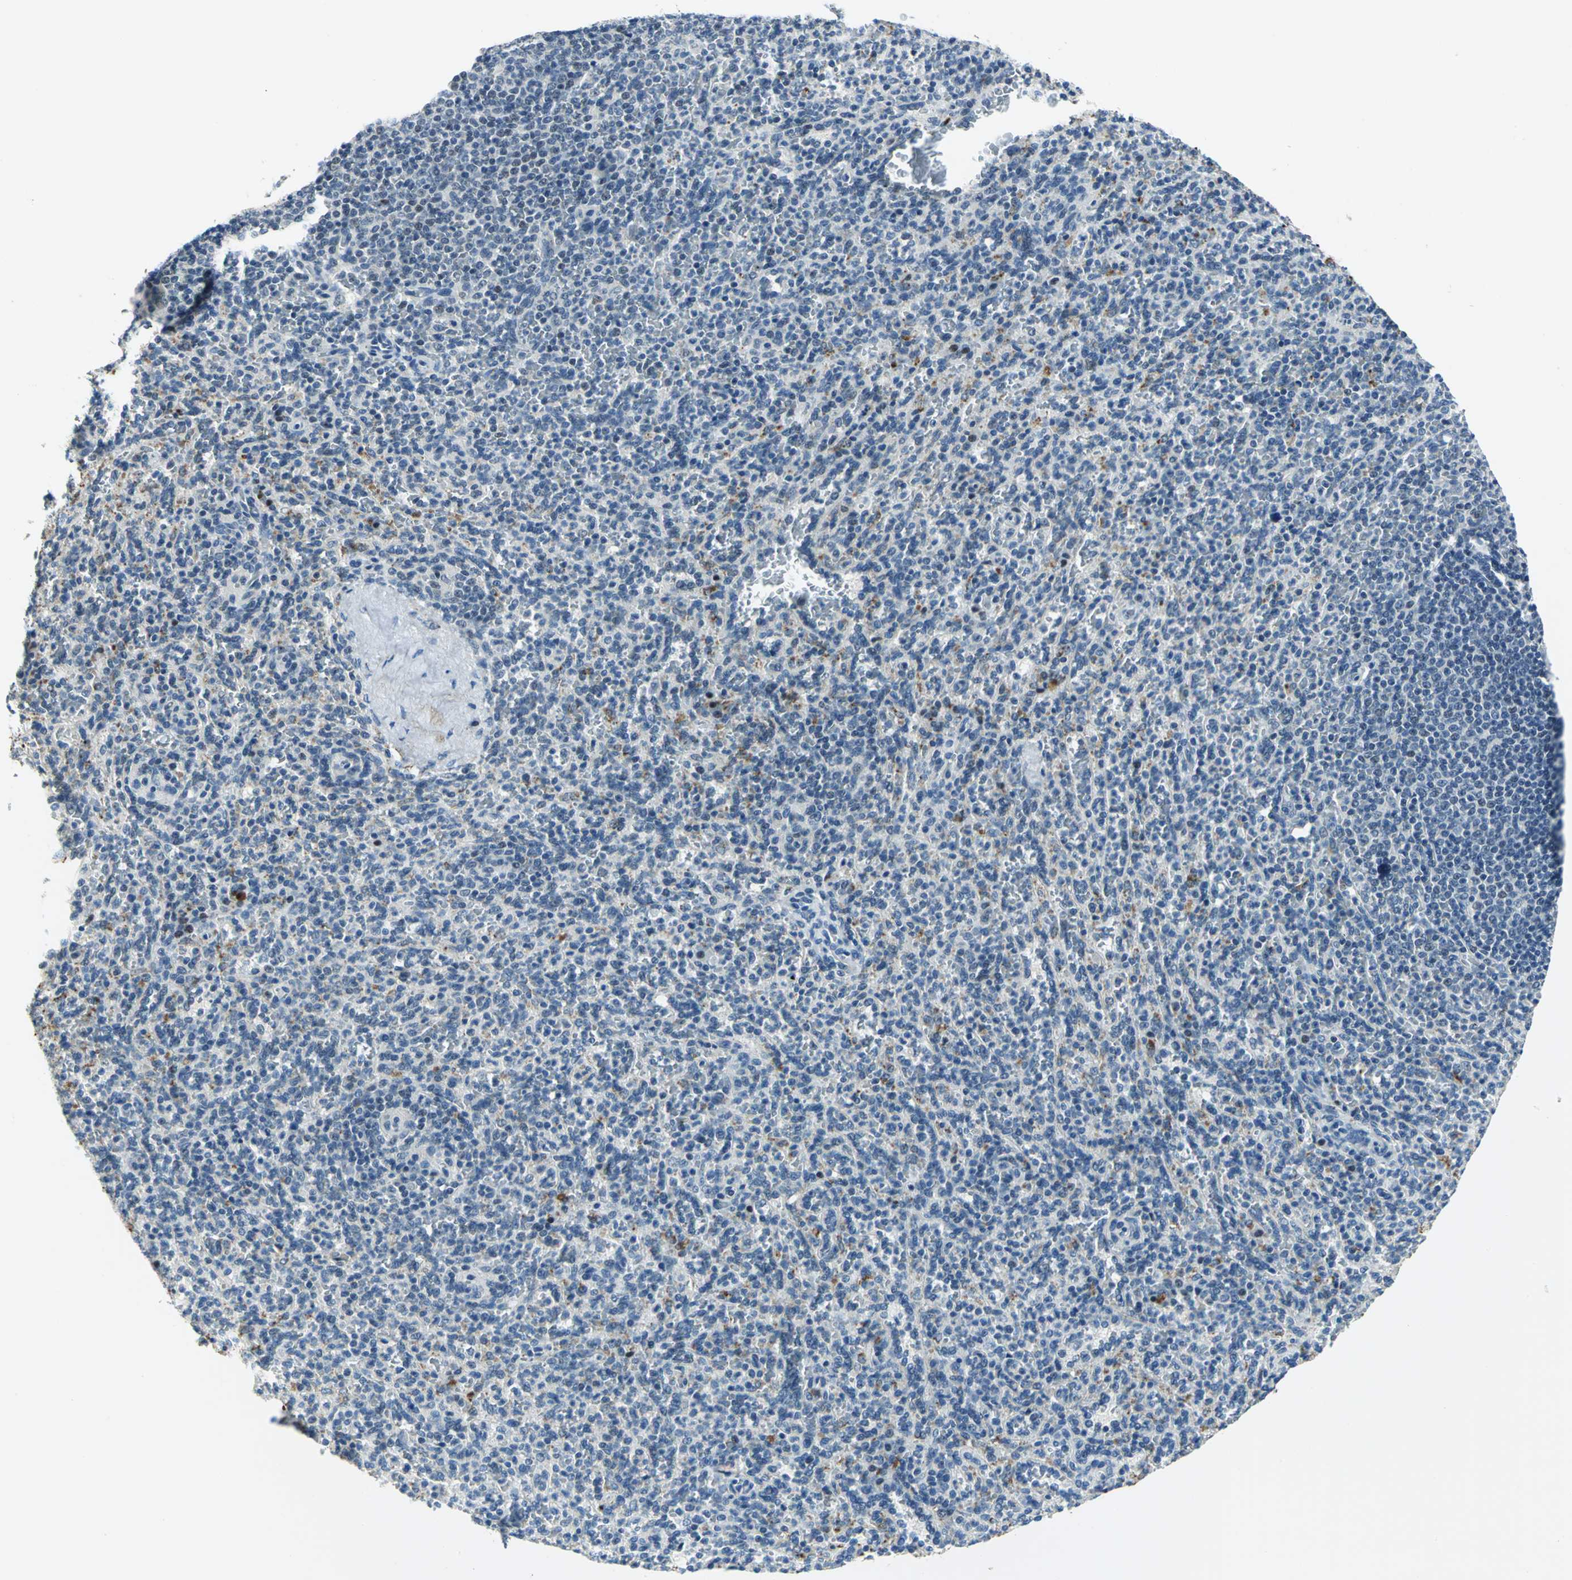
{"staining": {"intensity": "moderate", "quantity": "<25%", "location": "cytoplasmic/membranous"}, "tissue": "spleen", "cell_type": "Cells in red pulp", "image_type": "normal", "snomed": [{"axis": "morphology", "description": "Normal tissue, NOS"}, {"axis": "topography", "description": "Spleen"}], "caption": "This is an image of immunohistochemistry staining of unremarkable spleen, which shows moderate expression in the cytoplasmic/membranous of cells in red pulp.", "gene": "RAD17", "patient": {"sex": "male", "age": 36}}